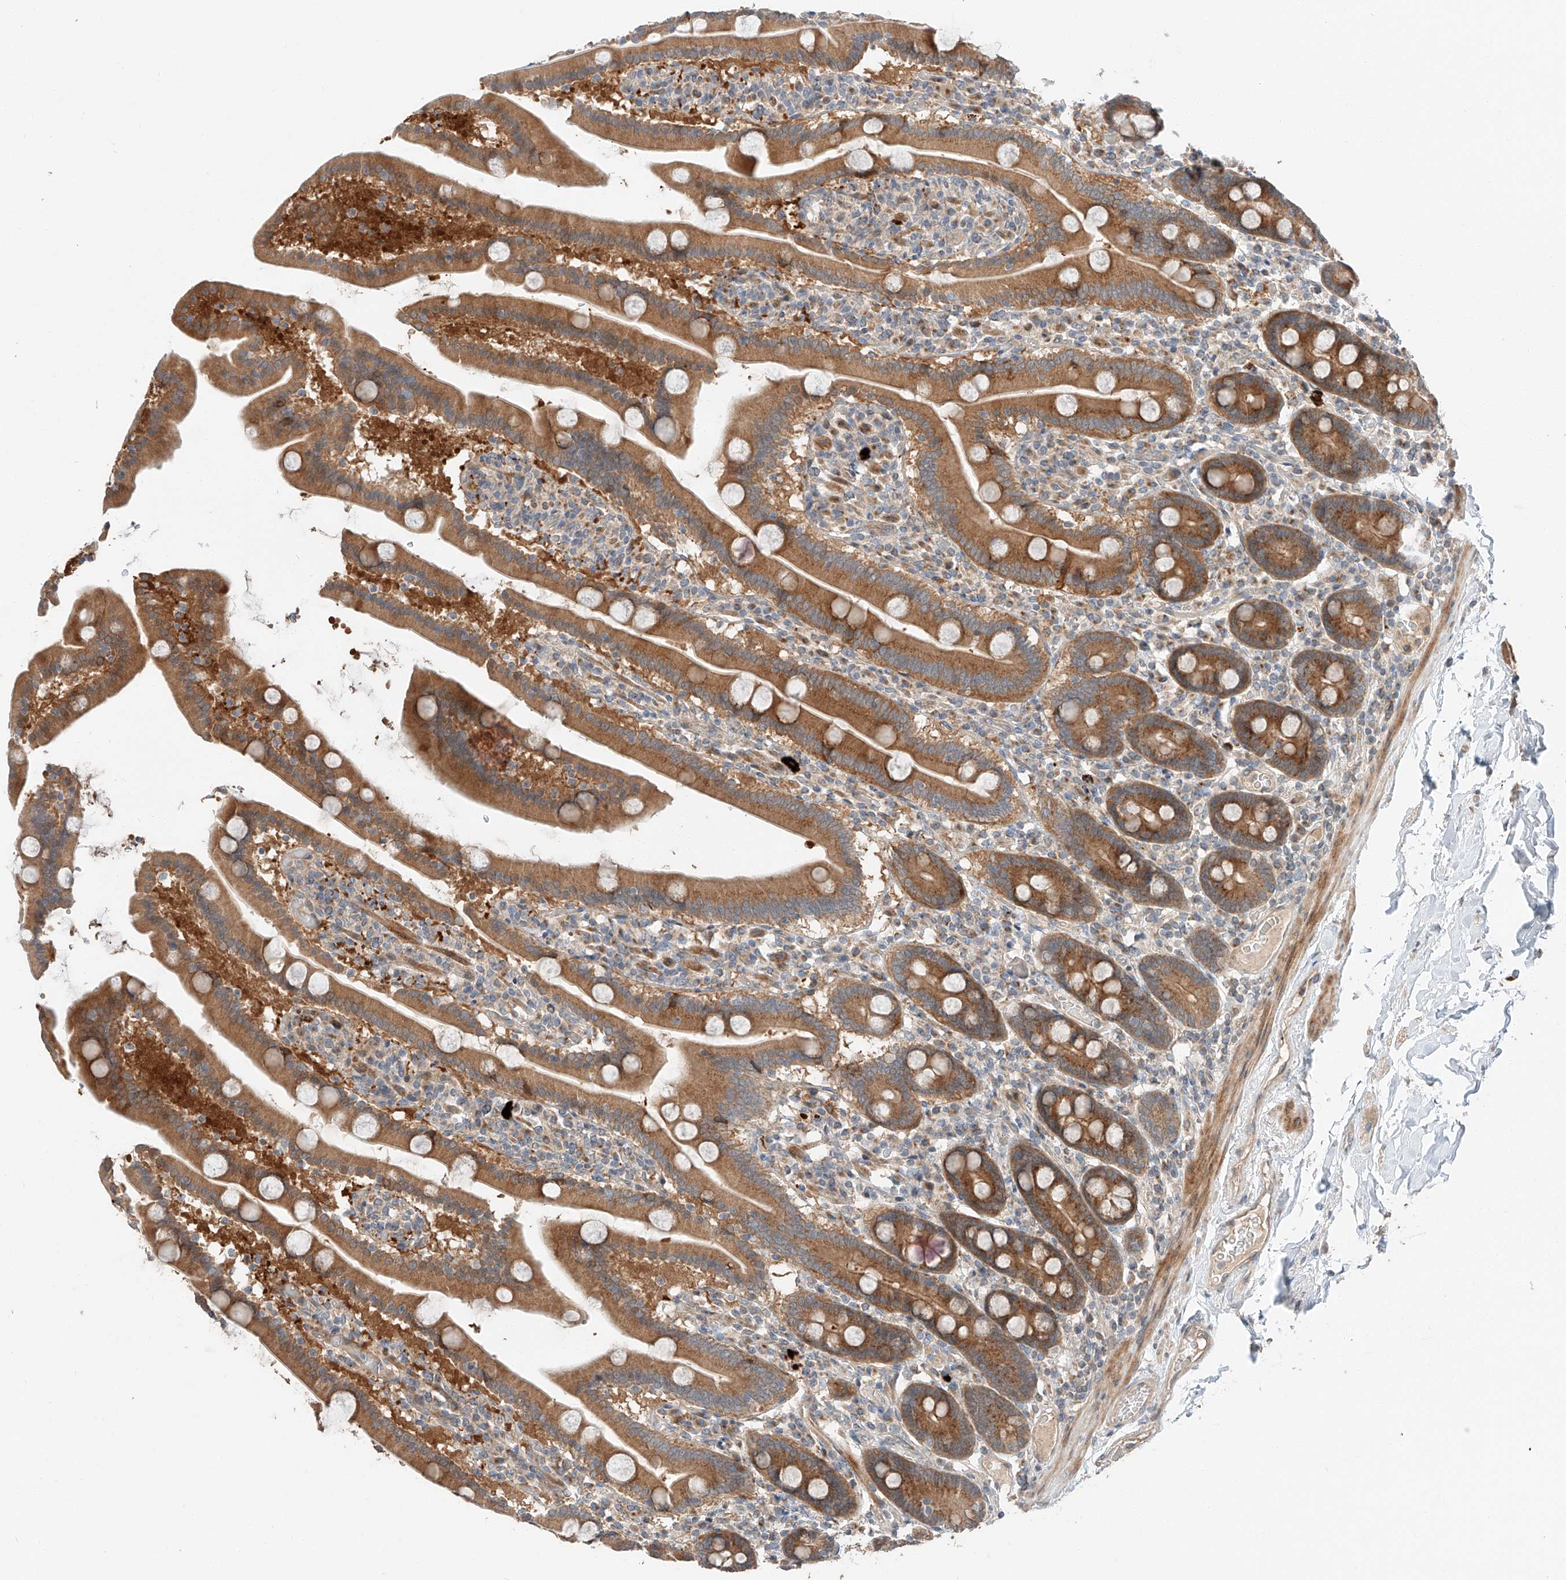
{"staining": {"intensity": "strong", "quantity": ">75%", "location": "cytoplasmic/membranous"}, "tissue": "duodenum", "cell_type": "Glandular cells", "image_type": "normal", "snomed": [{"axis": "morphology", "description": "Normal tissue, NOS"}, {"axis": "topography", "description": "Duodenum"}], "caption": "This photomicrograph displays immunohistochemistry (IHC) staining of unremarkable human duodenum, with high strong cytoplasmic/membranous staining in approximately >75% of glandular cells.", "gene": "XPNPEP1", "patient": {"sex": "male", "age": 55}}